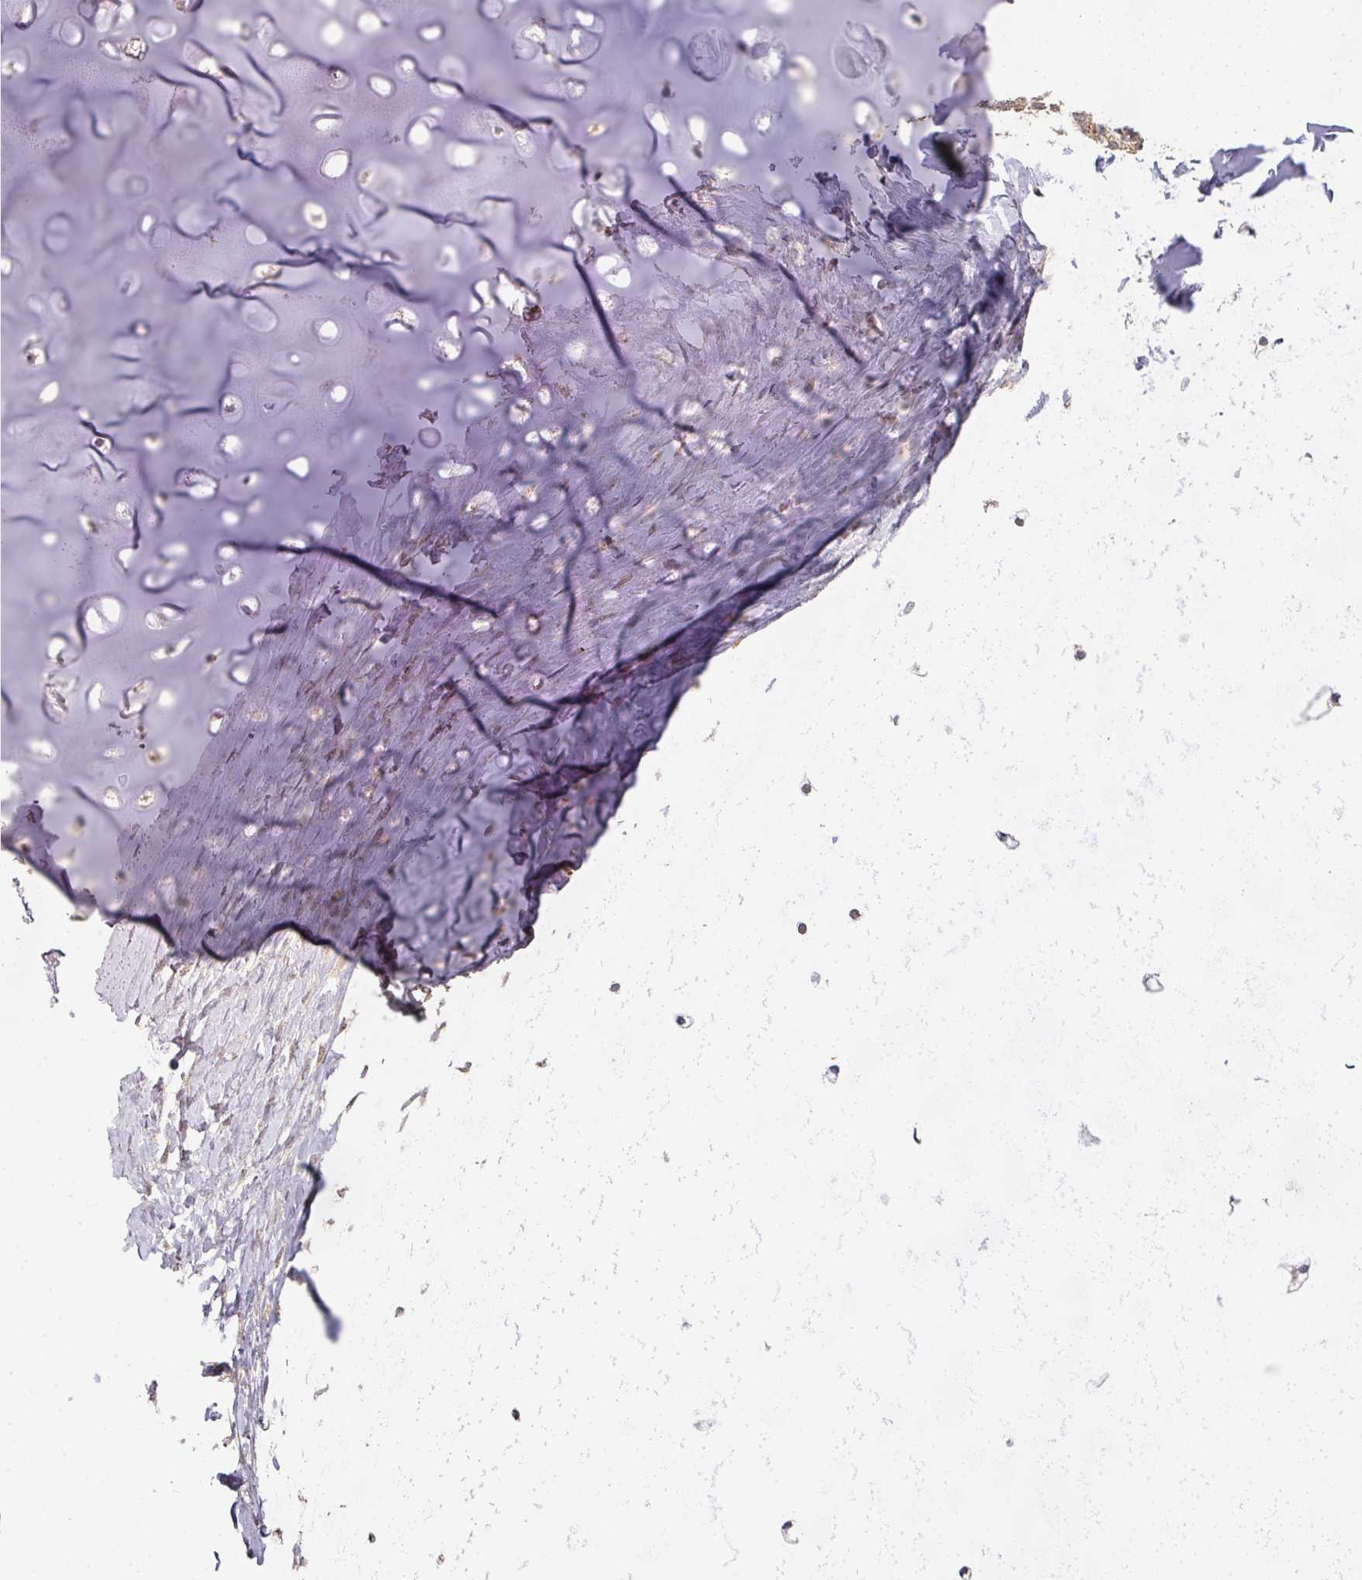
{"staining": {"intensity": "negative", "quantity": "none", "location": "none"}, "tissue": "soft tissue", "cell_type": "Chondrocytes", "image_type": "normal", "snomed": [{"axis": "morphology", "description": "Normal tissue, NOS"}, {"axis": "topography", "description": "Cartilage tissue"}, {"axis": "topography", "description": "Bronchus"}], "caption": "IHC of benign human soft tissue shows no staining in chondrocytes.", "gene": "EXTL3", "patient": {"sex": "male", "age": 56}}